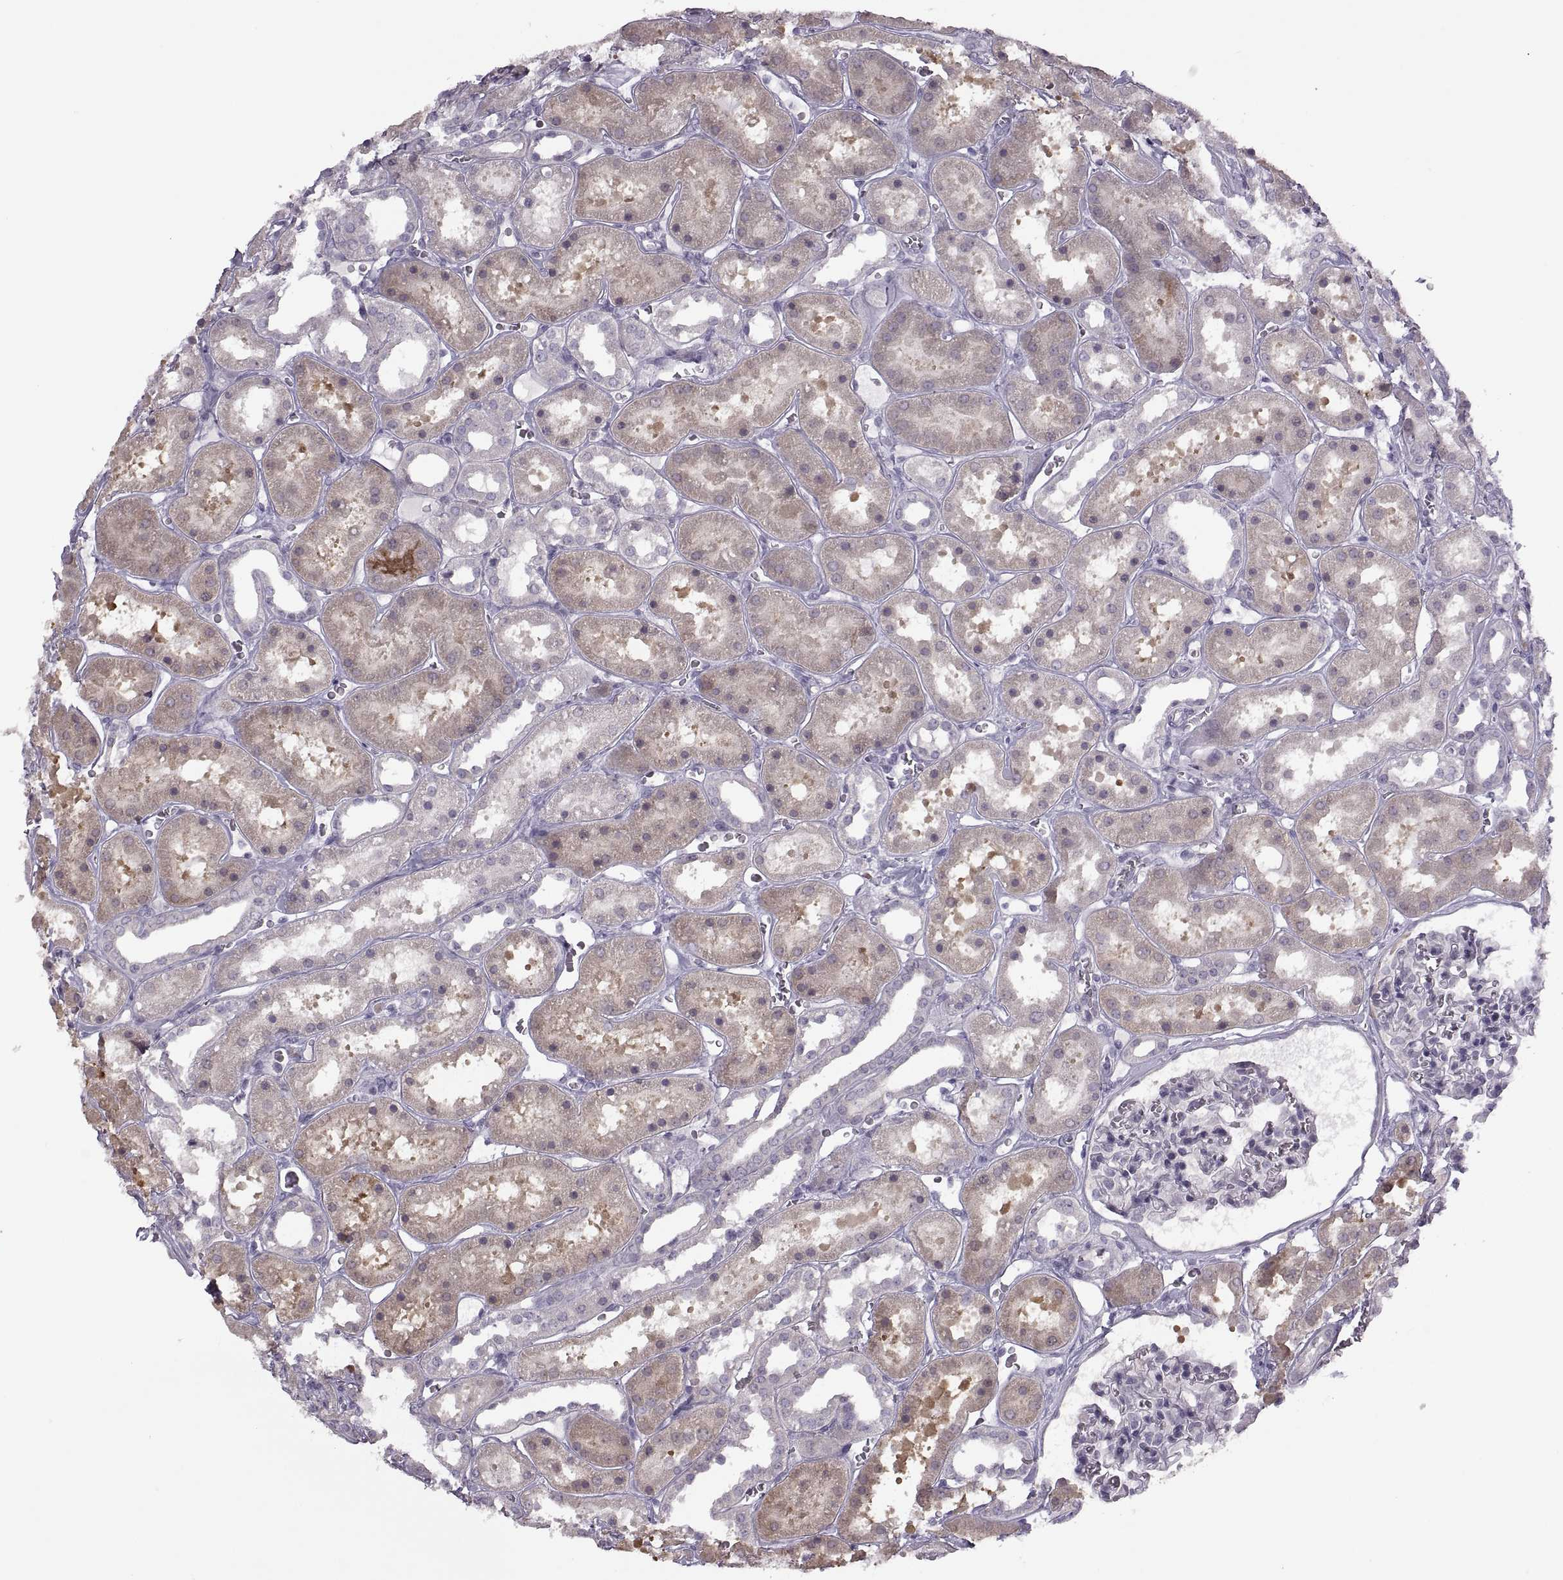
{"staining": {"intensity": "negative", "quantity": "none", "location": "none"}, "tissue": "kidney", "cell_type": "Cells in glomeruli", "image_type": "normal", "snomed": [{"axis": "morphology", "description": "Normal tissue, NOS"}, {"axis": "topography", "description": "Kidney"}], "caption": "DAB (3,3'-diaminobenzidine) immunohistochemical staining of normal kidney demonstrates no significant staining in cells in glomeruli. (DAB immunohistochemistry with hematoxylin counter stain).", "gene": "H2AP", "patient": {"sex": "female", "age": 41}}